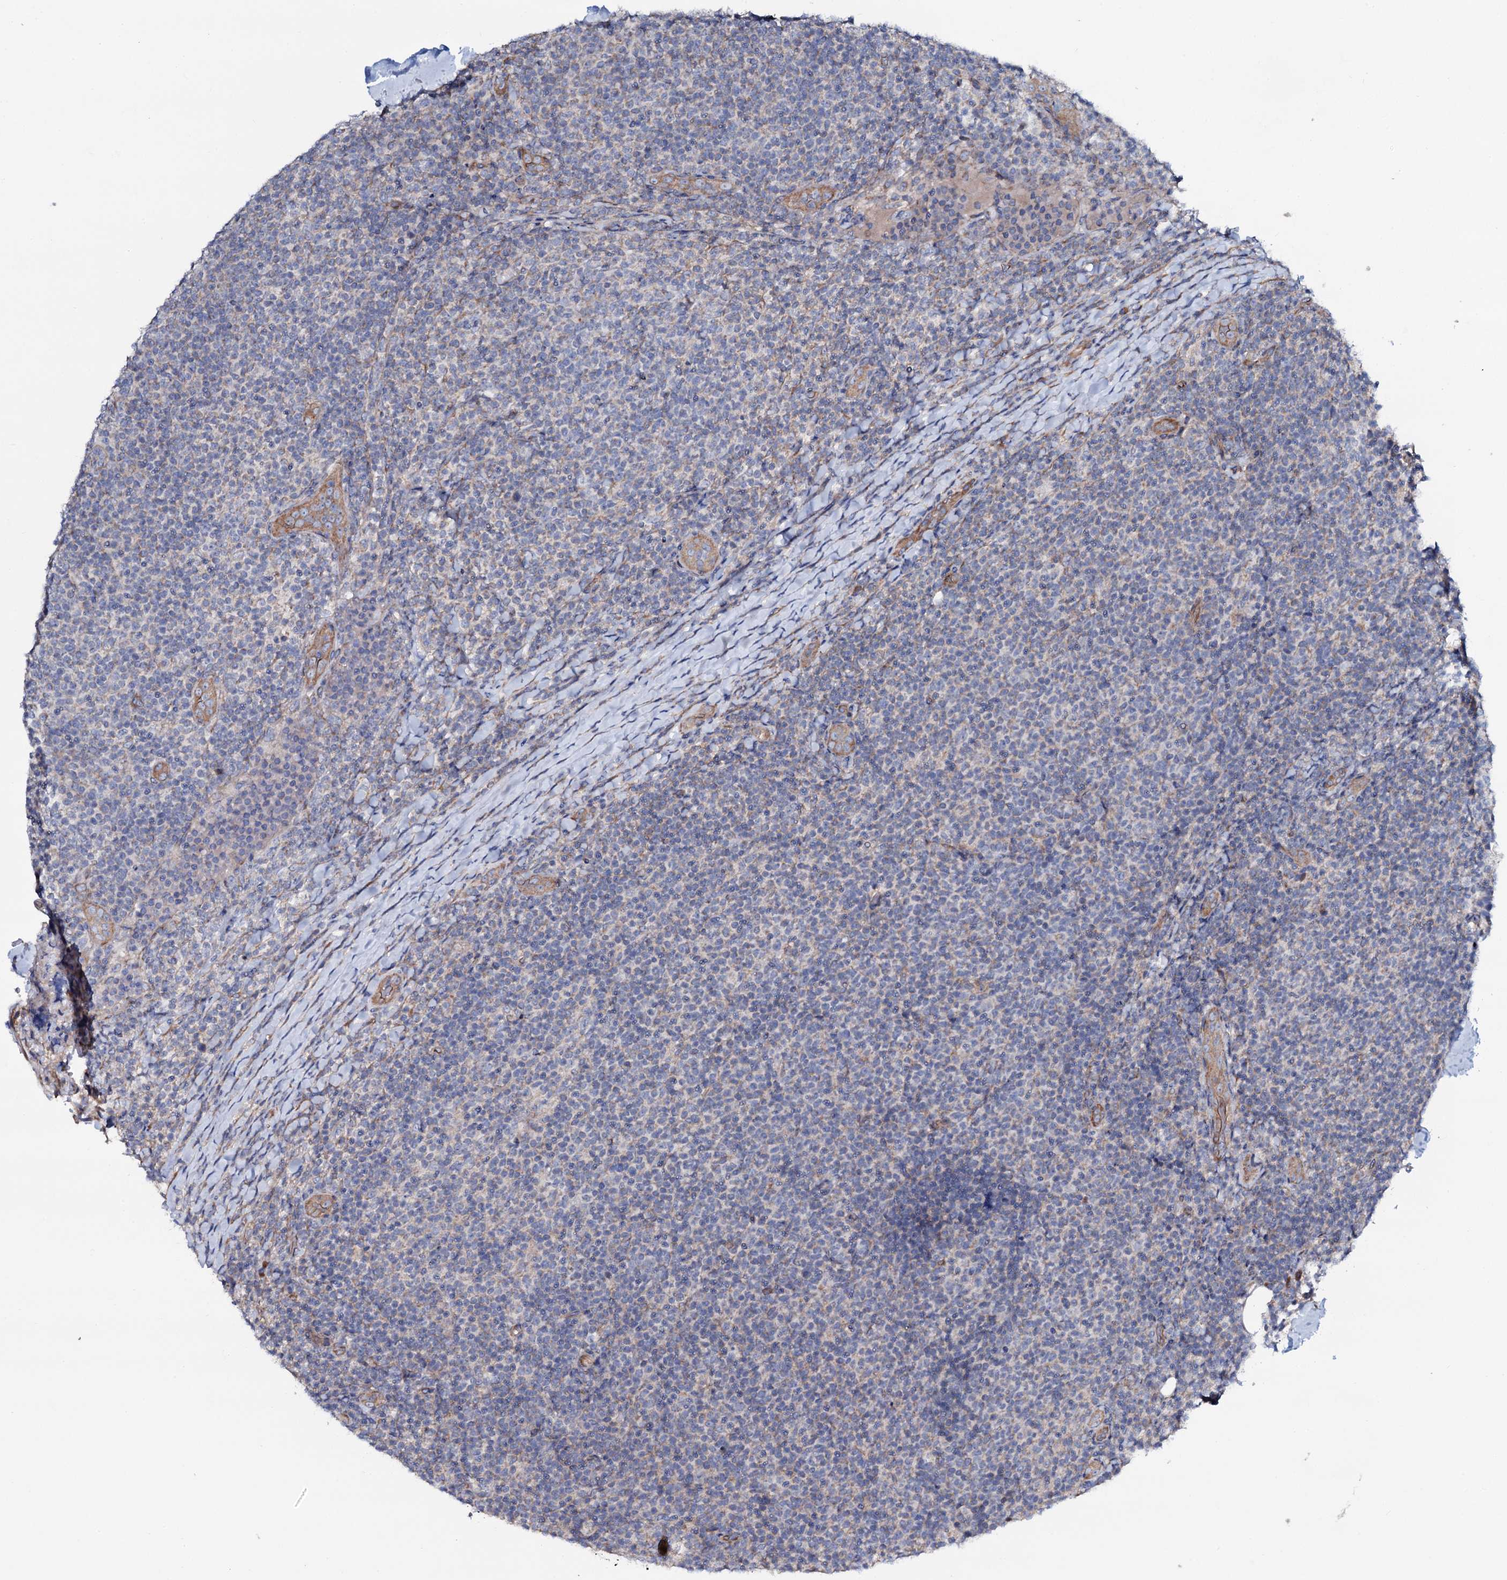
{"staining": {"intensity": "negative", "quantity": "none", "location": "none"}, "tissue": "lymphoma", "cell_type": "Tumor cells", "image_type": "cancer", "snomed": [{"axis": "morphology", "description": "Malignant lymphoma, non-Hodgkin's type, Low grade"}, {"axis": "topography", "description": "Lymph node"}], "caption": "Immunohistochemical staining of human lymphoma exhibits no significant positivity in tumor cells.", "gene": "STARD13", "patient": {"sex": "male", "age": 66}}